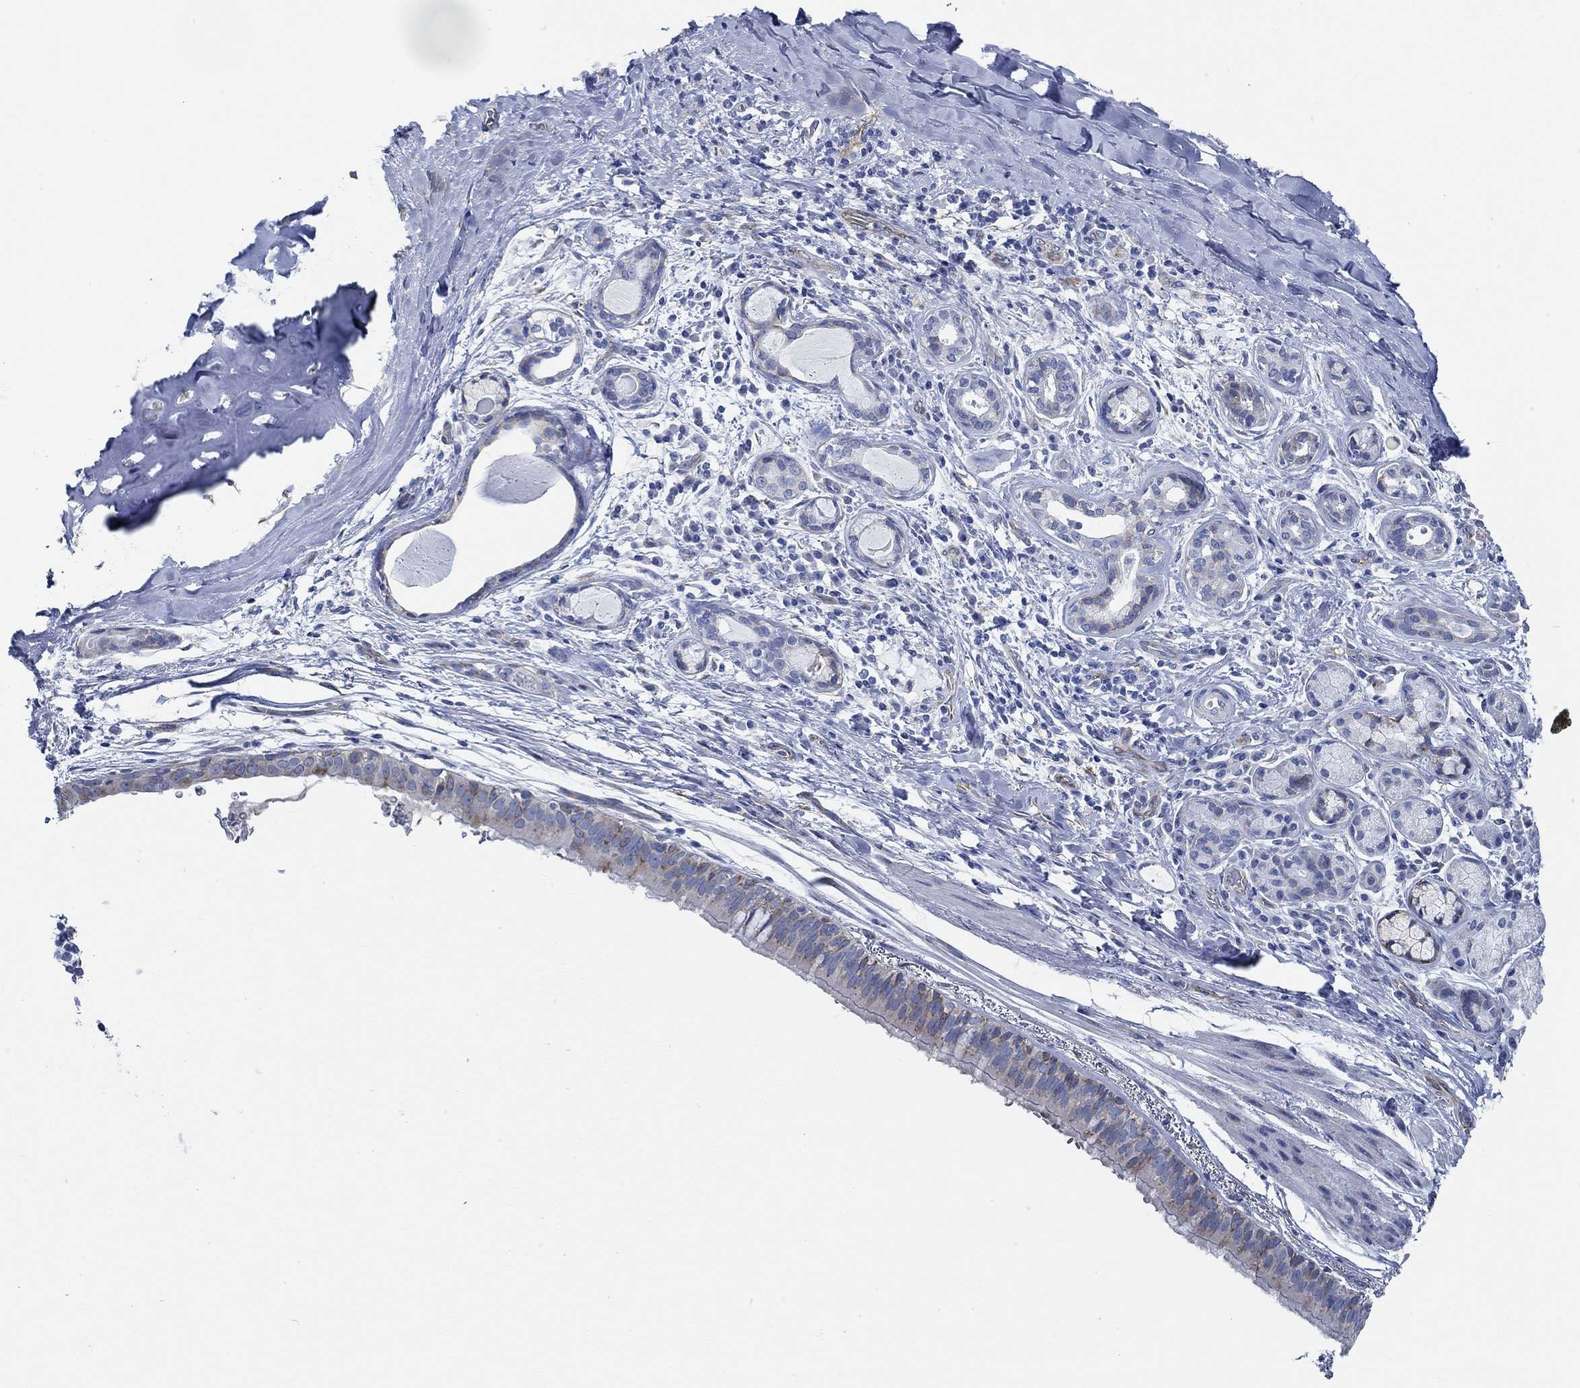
{"staining": {"intensity": "negative", "quantity": "none", "location": "none"}, "tissue": "bronchus", "cell_type": "Respiratory epithelial cells", "image_type": "normal", "snomed": [{"axis": "morphology", "description": "Normal tissue, NOS"}, {"axis": "morphology", "description": "Squamous cell carcinoma, NOS"}, {"axis": "topography", "description": "Bronchus"}, {"axis": "topography", "description": "Lung"}], "caption": "This image is of unremarkable bronchus stained with IHC to label a protein in brown with the nuclei are counter-stained blue. There is no staining in respiratory epithelial cells.", "gene": "HECW2", "patient": {"sex": "male", "age": 69}}